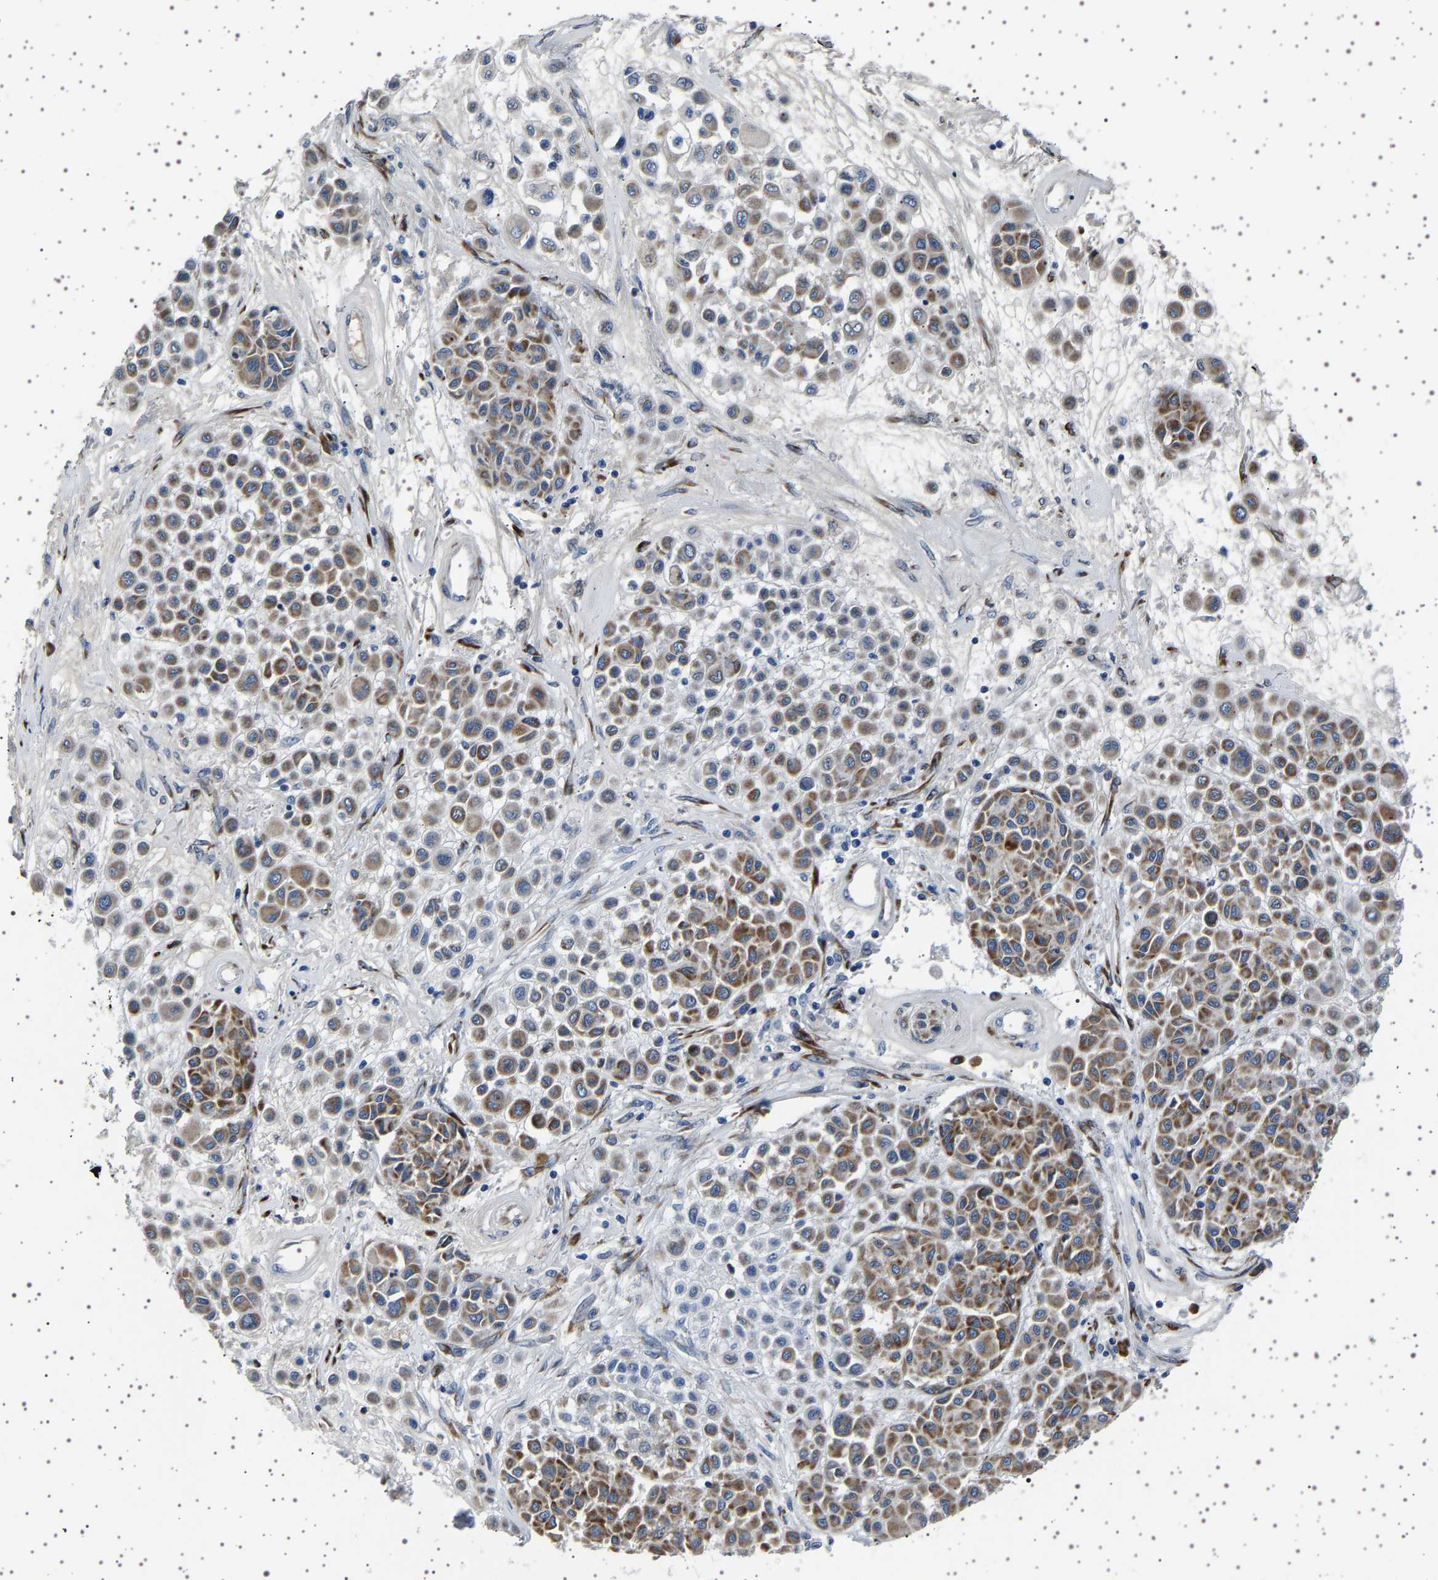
{"staining": {"intensity": "moderate", "quantity": ">75%", "location": "cytoplasmic/membranous"}, "tissue": "melanoma", "cell_type": "Tumor cells", "image_type": "cancer", "snomed": [{"axis": "morphology", "description": "Malignant melanoma, Metastatic site"}, {"axis": "topography", "description": "Soft tissue"}], "caption": "Melanoma was stained to show a protein in brown. There is medium levels of moderate cytoplasmic/membranous staining in about >75% of tumor cells. Using DAB (brown) and hematoxylin (blue) stains, captured at high magnification using brightfield microscopy.", "gene": "FTCD", "patient": {"sex": "male", "age": 41}}